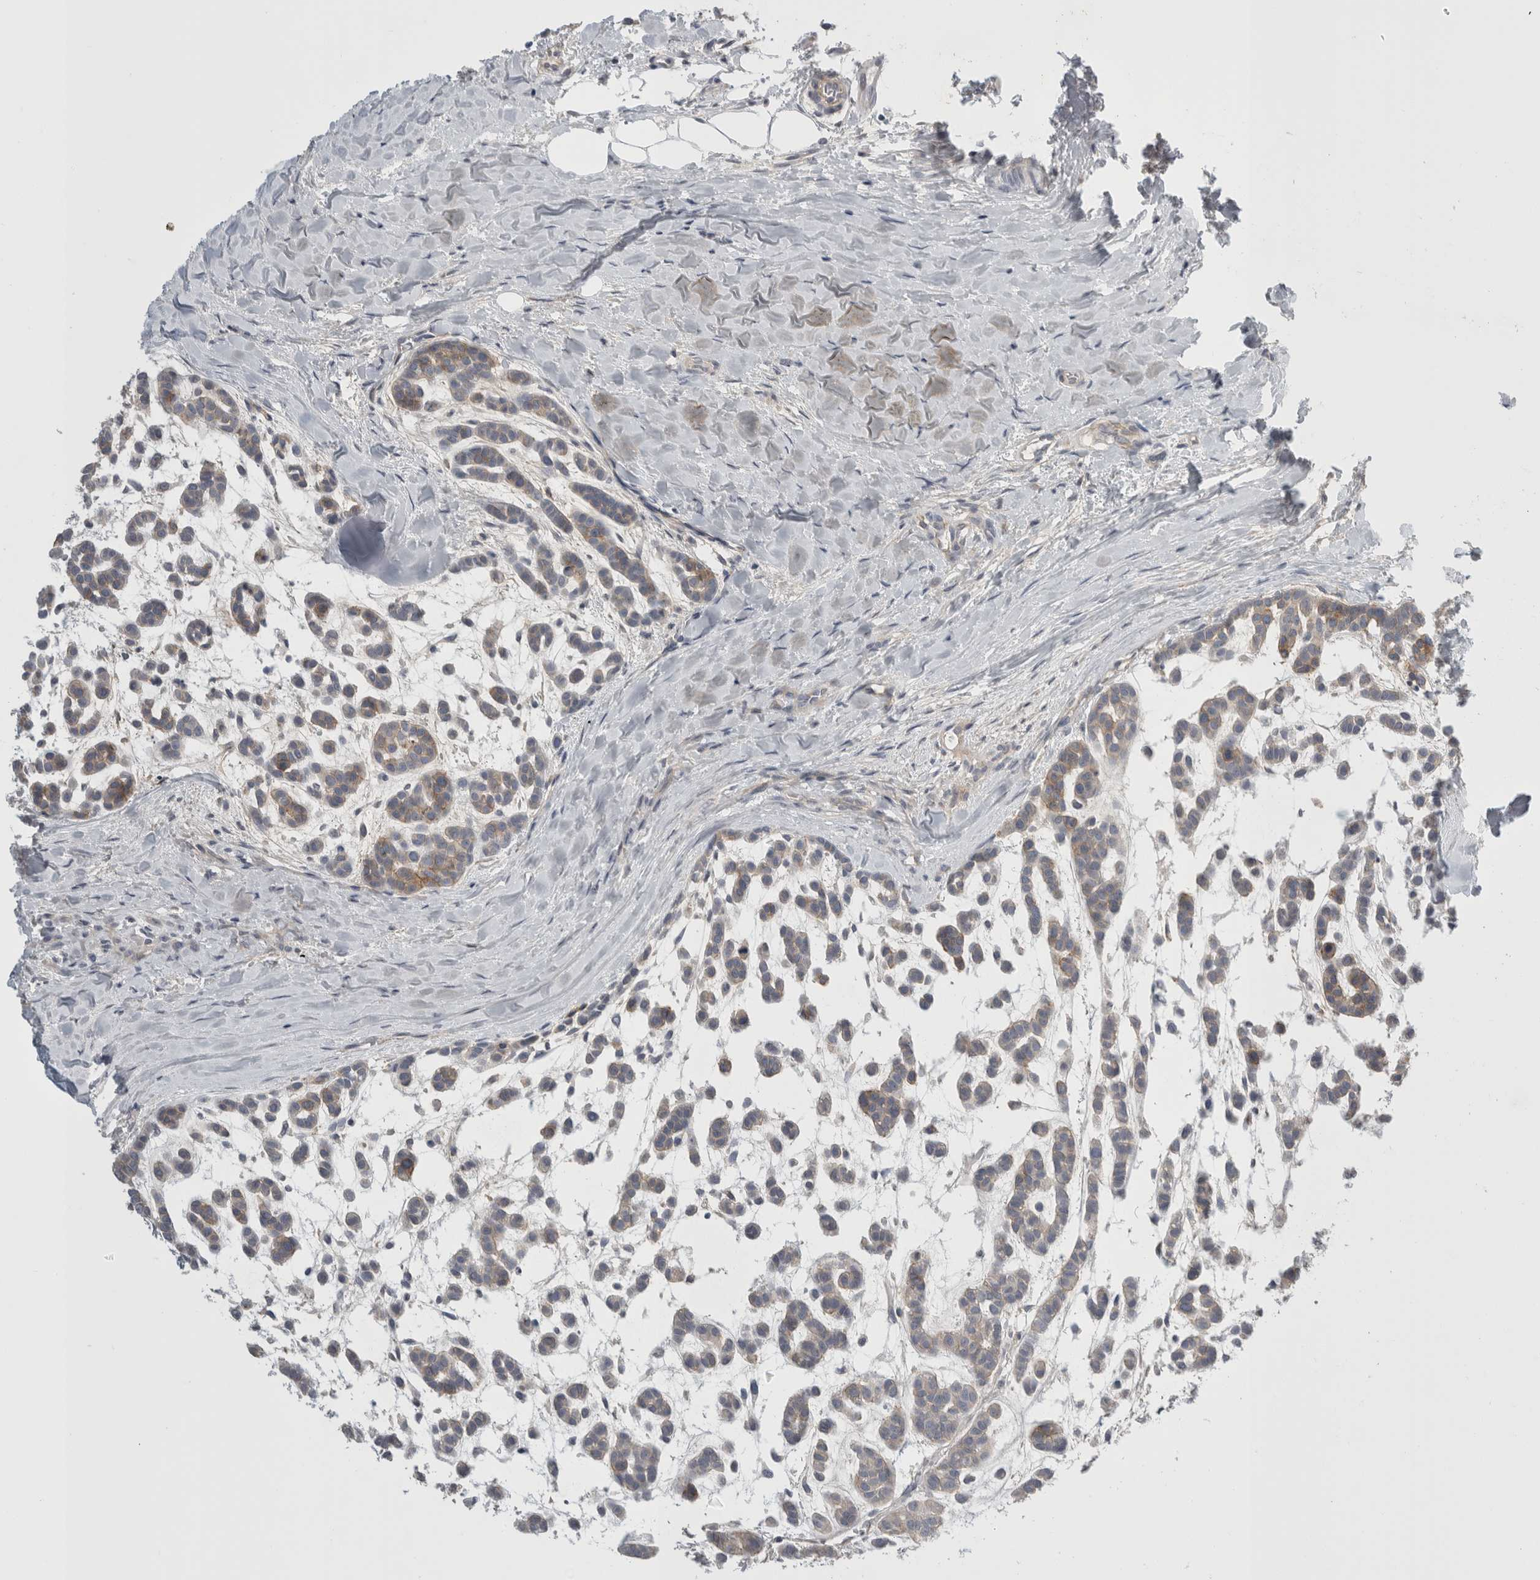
{"staining": {"intensity": "weak", "quantity": "<25%", "location": "cytoplasmic/membranous"}, "tissue": "head and neck cancer", "cell_type": "Tumor cells", "image_type": "cancer", "snomed": [{"axis": "morphology", "description": "Adenocarcinoma, NOS"}, {"axis": "morphology", "description": "Adenoma, NOS"}, {"axis": "topography", "description": "Head-Neck"}], "caption": "High power microscopy histopathology image of an immunohistochemistry micrograph of head and neck adenoma, revealing no significant staining in tumor cells.", "gene": "VANGL1", "patient": {"sex": "female", "age": 55}}